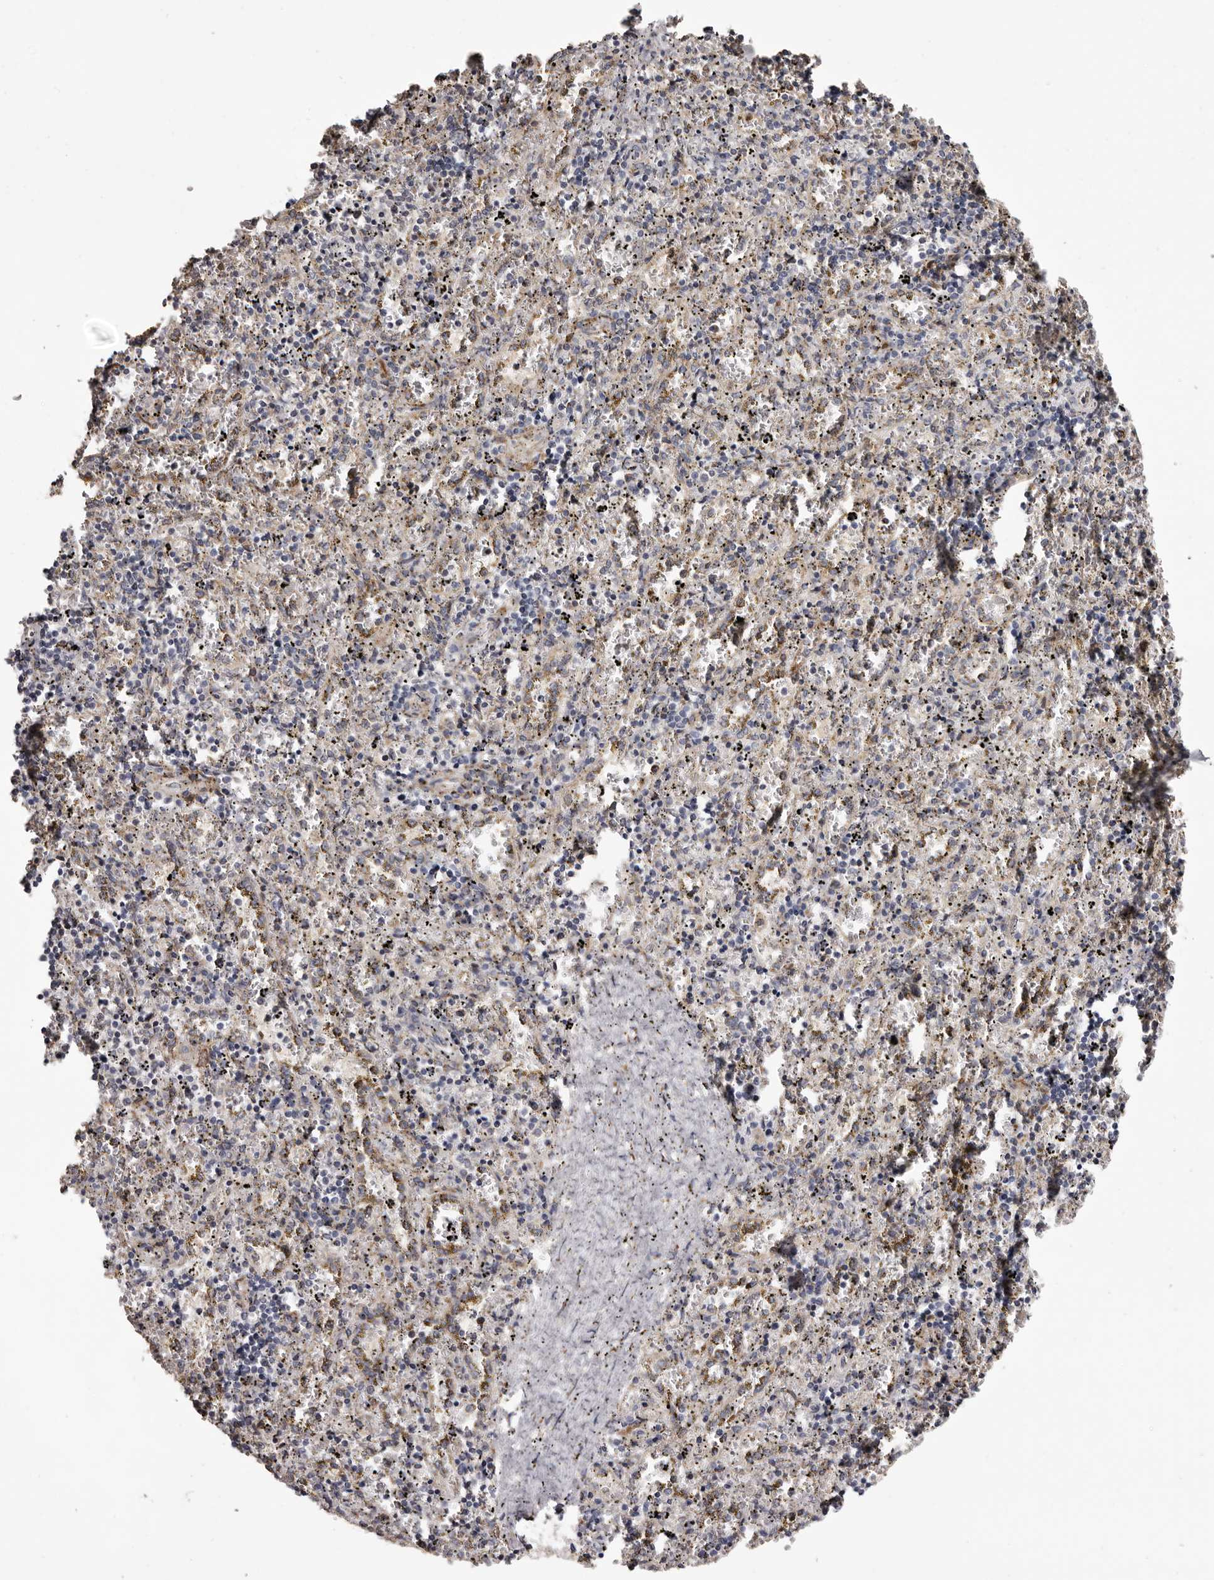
{"staining": {"intensity": "negative", "quantity": "none", "location": "none"}, "tissue": "spleen", "cell_type": "Cells in red pulp", "image_type": "normal", "snomed": [{"axis": "morphology", "description": "Normal tissue, NOS"}, {"axis": "topography", "description": "Spleen"}], "caption": "Immunohistochemistry histopathology image of benign spleen: spleen stained with DAB reveals no significant protein positivity in cells in red pulp. (DAB (3,3'-diaminobenzidine) IHC with hematoxylin counter stain).", "gene": "PIGX", "patient": {"sex": "male", "age": 11}}